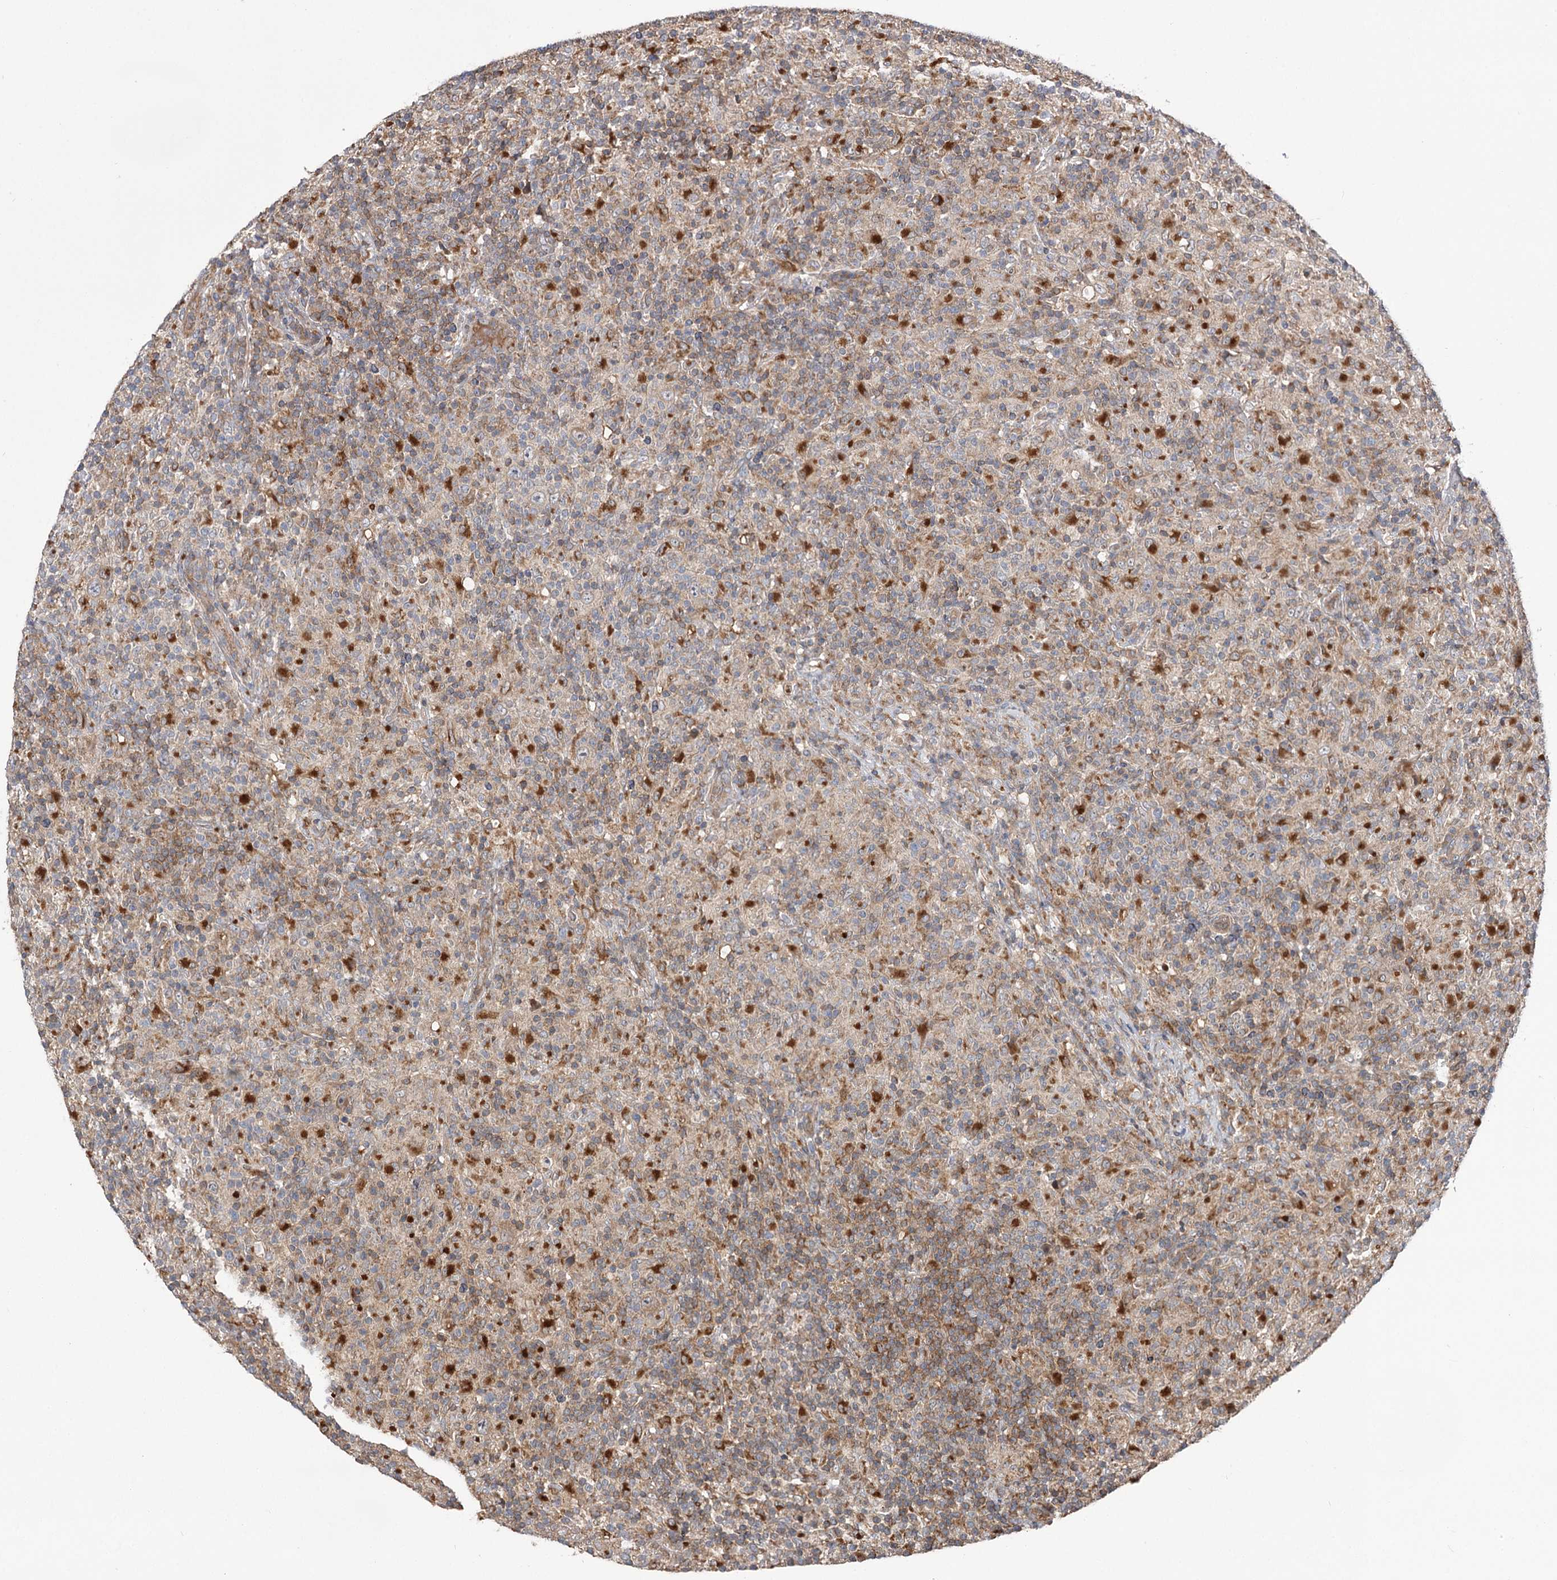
{"staining": {"intensity": "negative", "quantity": "none", "location": "none"}, "tissue": "lymphoma", "cell_type": "Tumor cells", "image_type": "cancer", "snomed": [{"axis": "morphology", "description": "Hodgkin's disease, NOS"}, {"axis": "topography", "description": "Lymph node"}], "caption": "This is an immunohistochemistry (IHC) micrograph of lymphoma. There is no expression in tumor cells.", "gene": "VPS37B", "patient": {"sex": "male", "age": 70}}